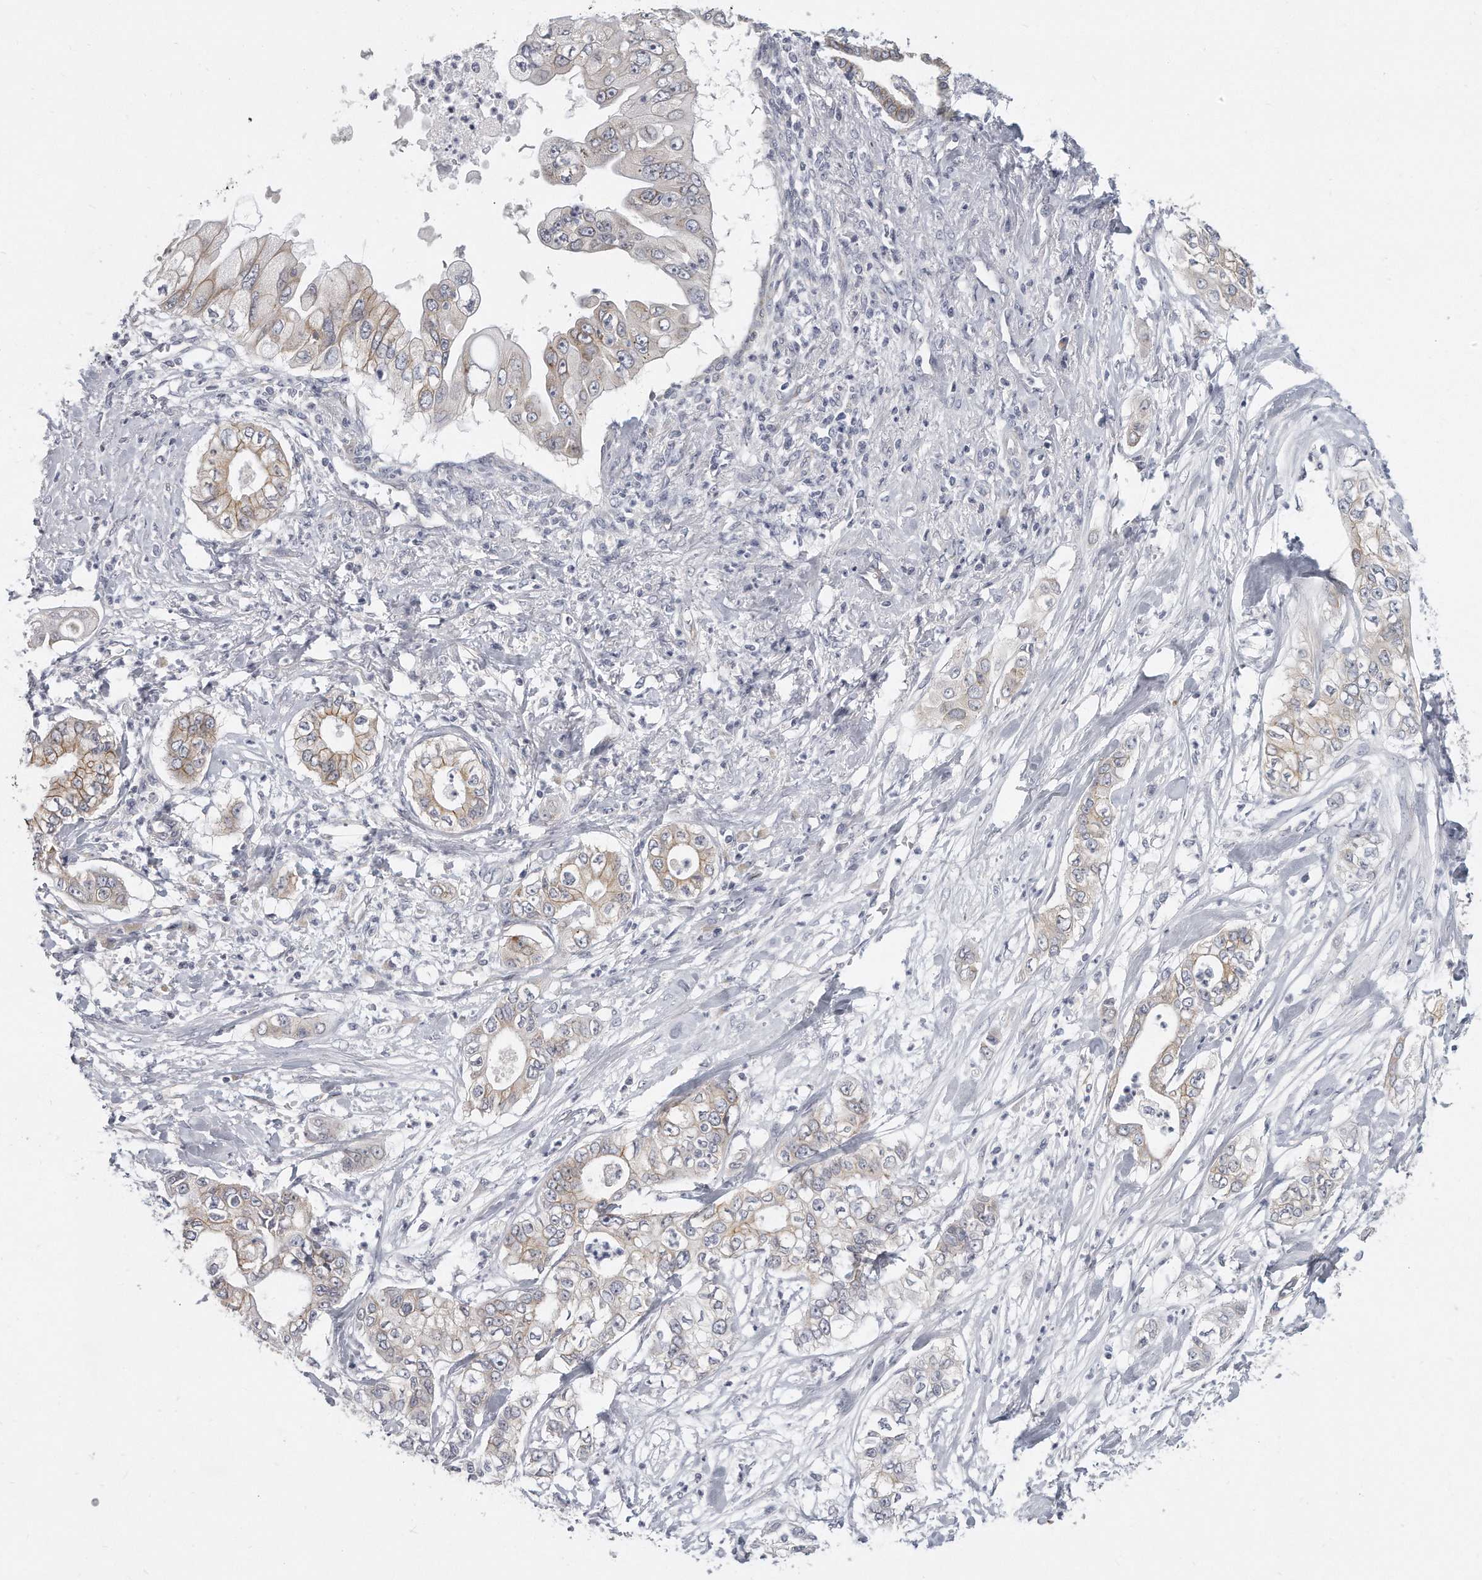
{"staining": {"intensity": "weak", "quantity": "<25%", "location": "cytoplasmic/membranous"}, "tissue": "pancreatic cancer", "cell_type": "Tumor cells", "image_type": "cancer", "snomed": [{"axis": "morphology", "description": "Adenocarcinoma, NOS"}, {"axis": "topography", "description": "Pancreas"}], "caption": "IHC of adenocarcinoma (pancreatic) demonstrates no expression in tumor cells.", "gene": "PLEKHA6", "patient": {"sex": "female", "age": 78}}